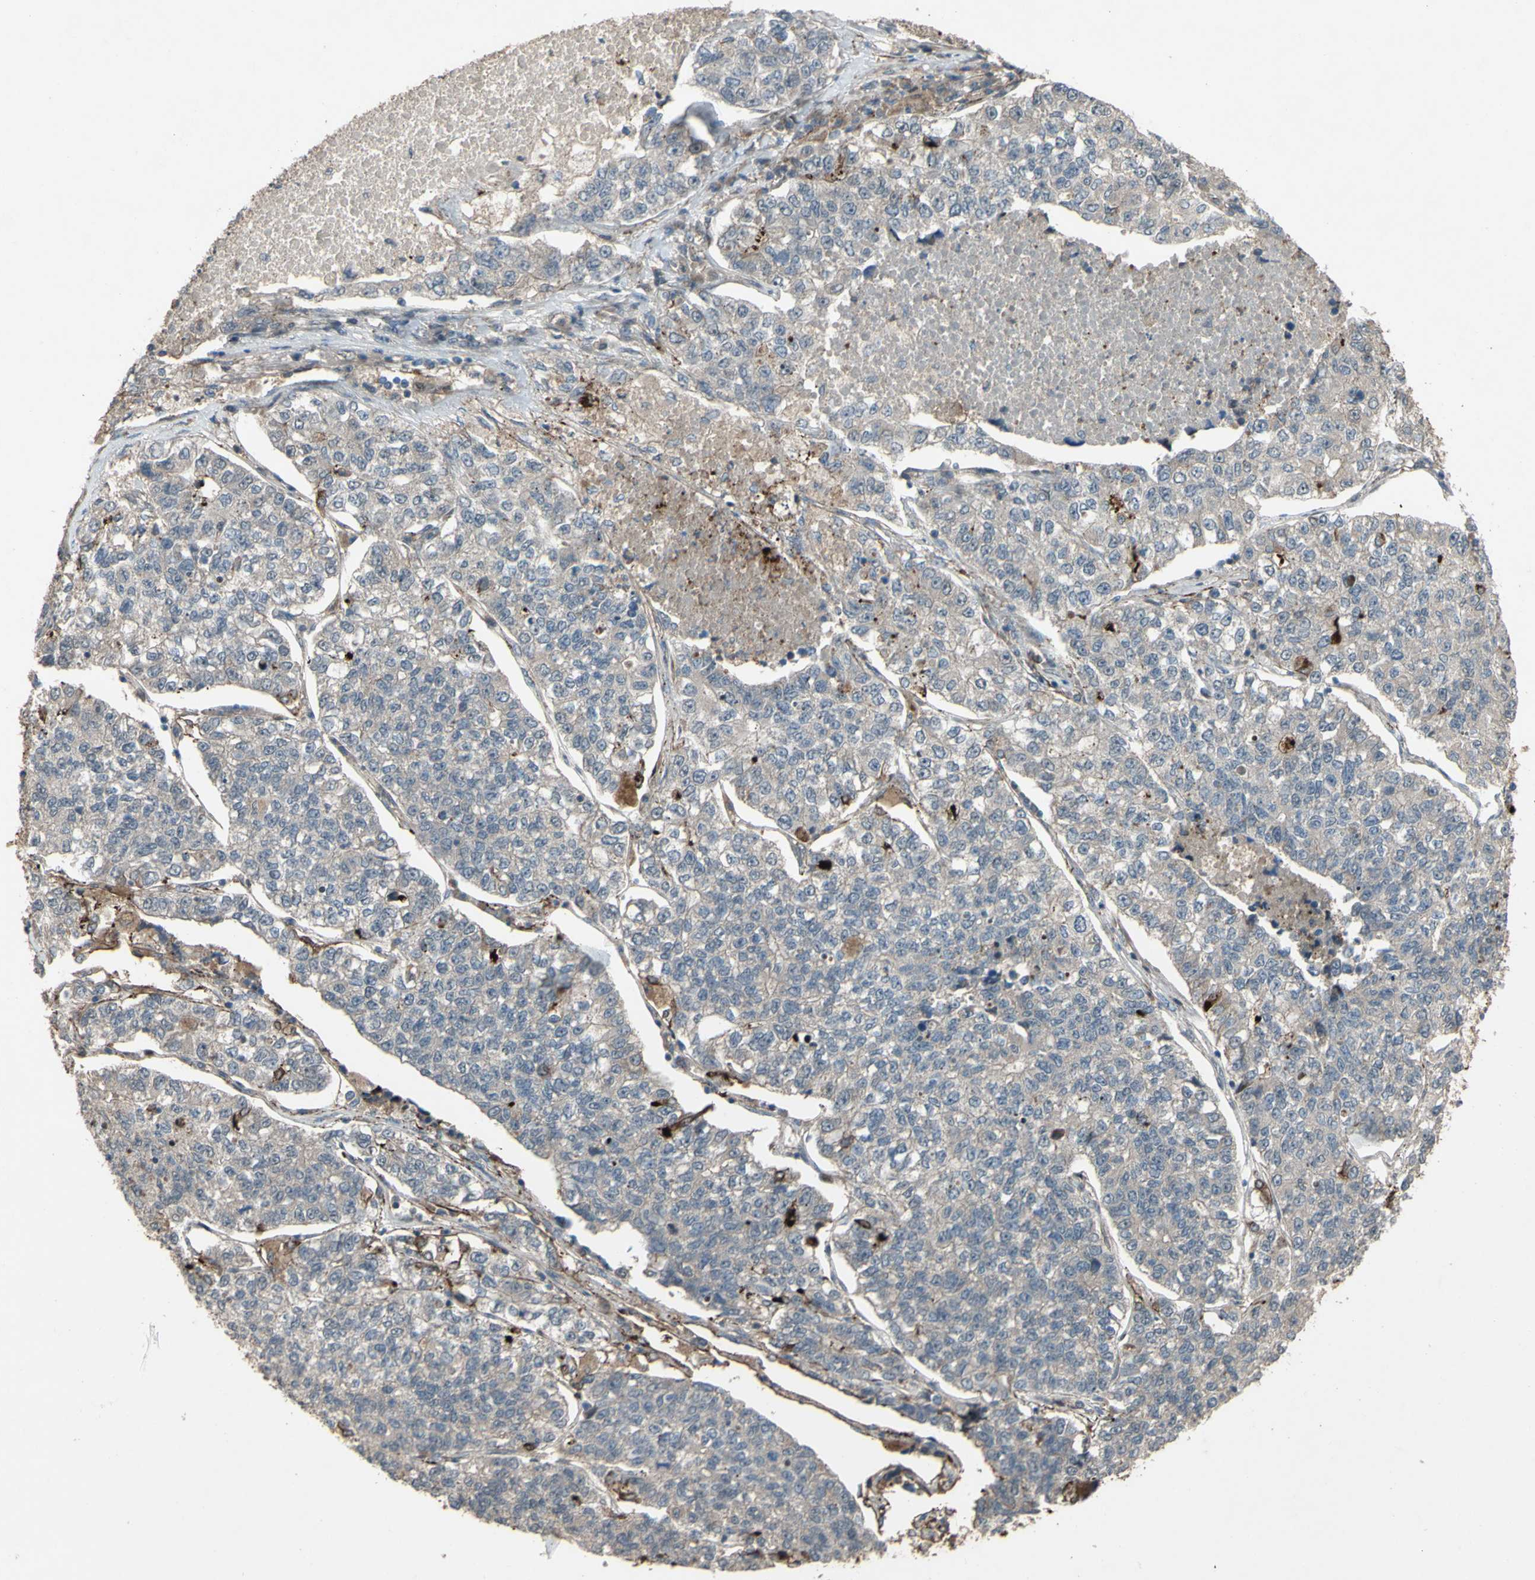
{"staining": {"intensity": "weak", "quantity": "<25%", "location": "cytoplasmic/membranous"}, "tissue": "lung cancer", "cell_type": "Tumor cells", "image_type": "cancer", "snomed": [{"axis": "morphology", "description": "Adenocarcinoma, NOS"}, {"axis": "topography", "description": "Lung"}], "caption": "The micrograph exhibits no staining of tumor cells in adenocarcinoma (lung).", "gene": "SHROOM4", "patient": {"sex": "male", "age": 49}}